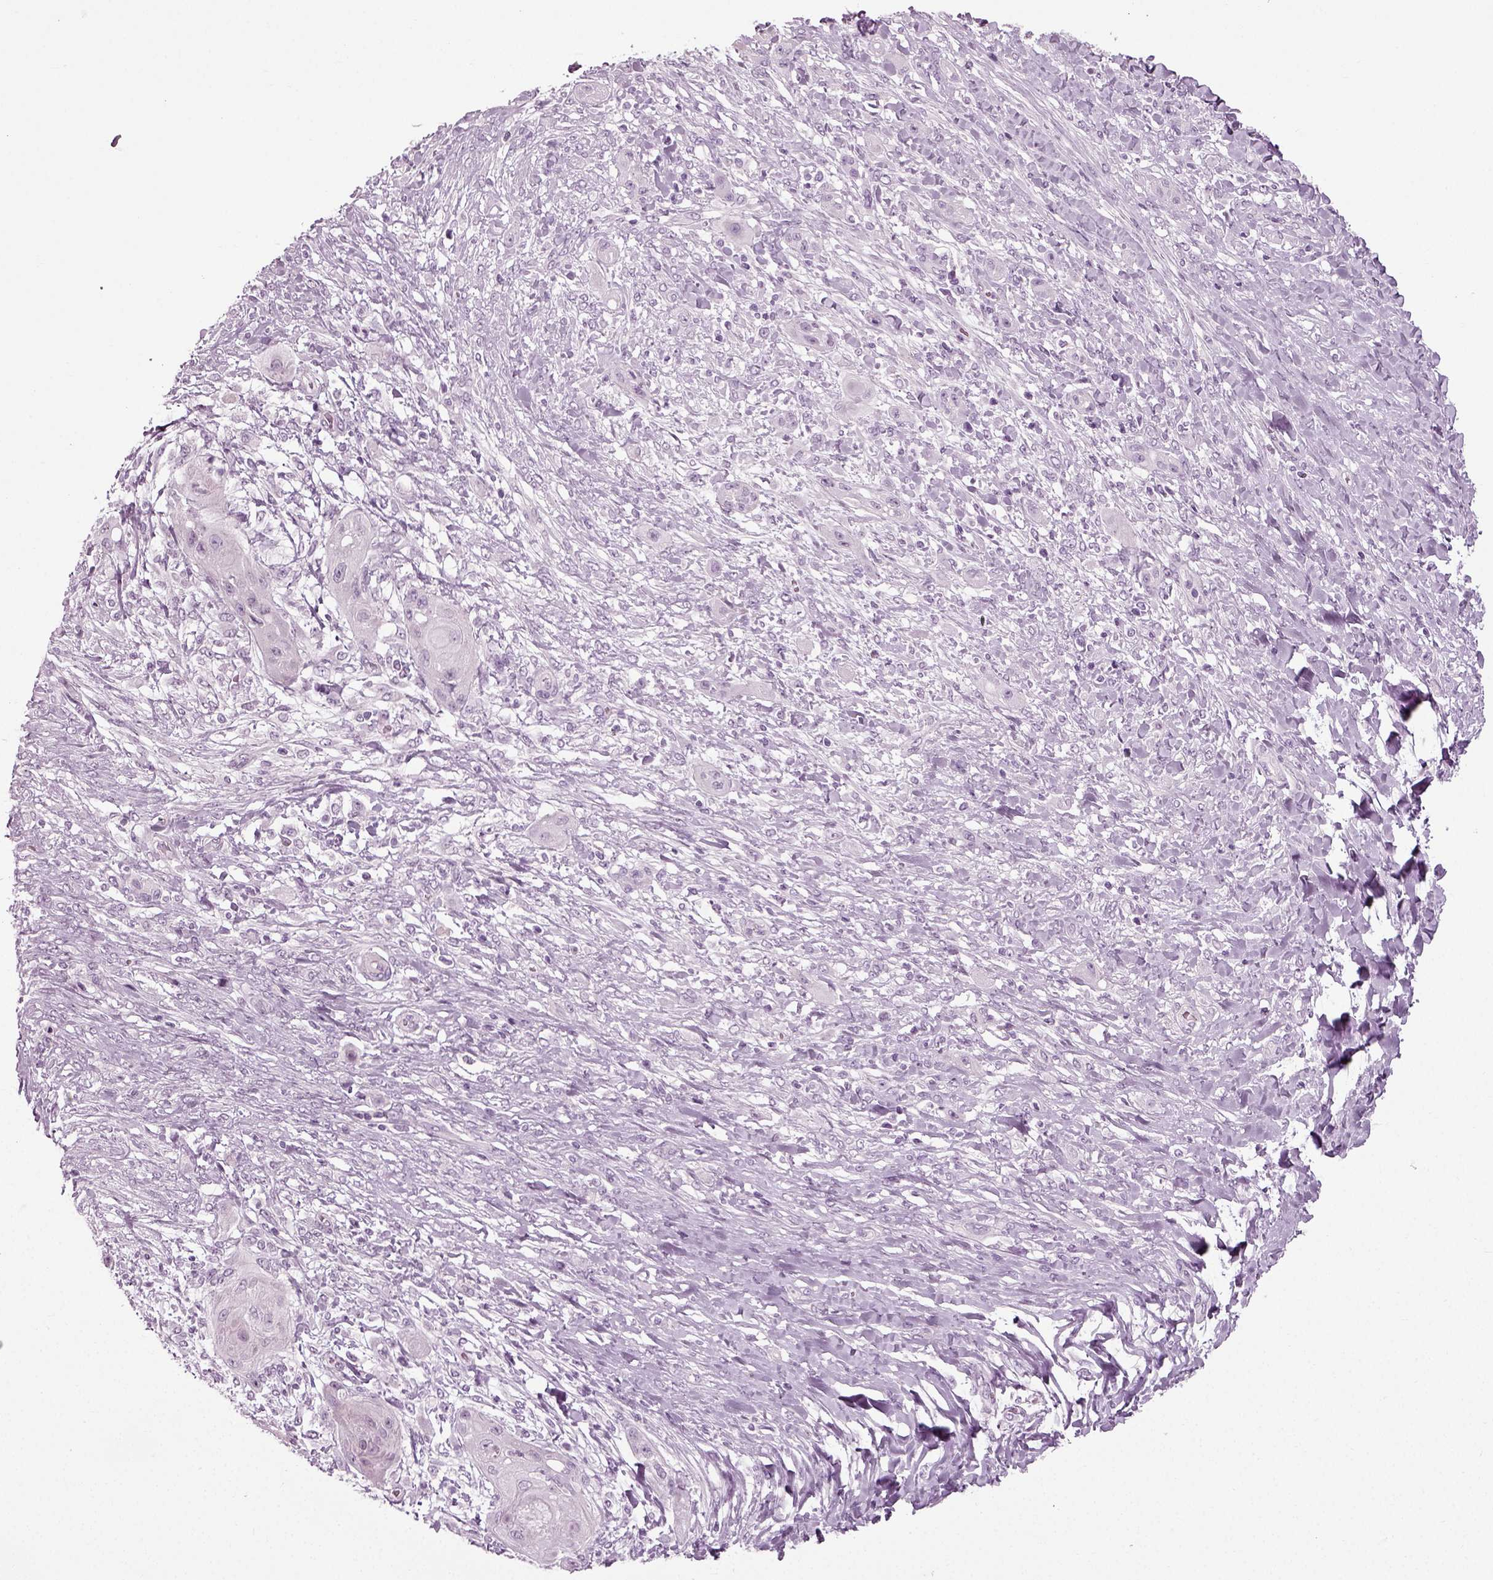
{"staining": {"intensity": "negative", "quantity": "none", "location": "none"}, "tissue": "skin cancer", "cell_type": "Tumor cells", "image_type": "cancer", "snomed": [{"axis": "morphology", "description": "Squamous cell carcinoma, NOS"}, {"axis": "topography", "description": "Skin"}], "caption": "Tumor cells are negative for protein expression in human skin cancer. (Stains: DAB immunohistochemistry with hematoxylin counter stain, Microscopy: brightfield microscopy at high magnification).", "gene": "SCG5", "patient": {"sex": "male", "age": 62}}